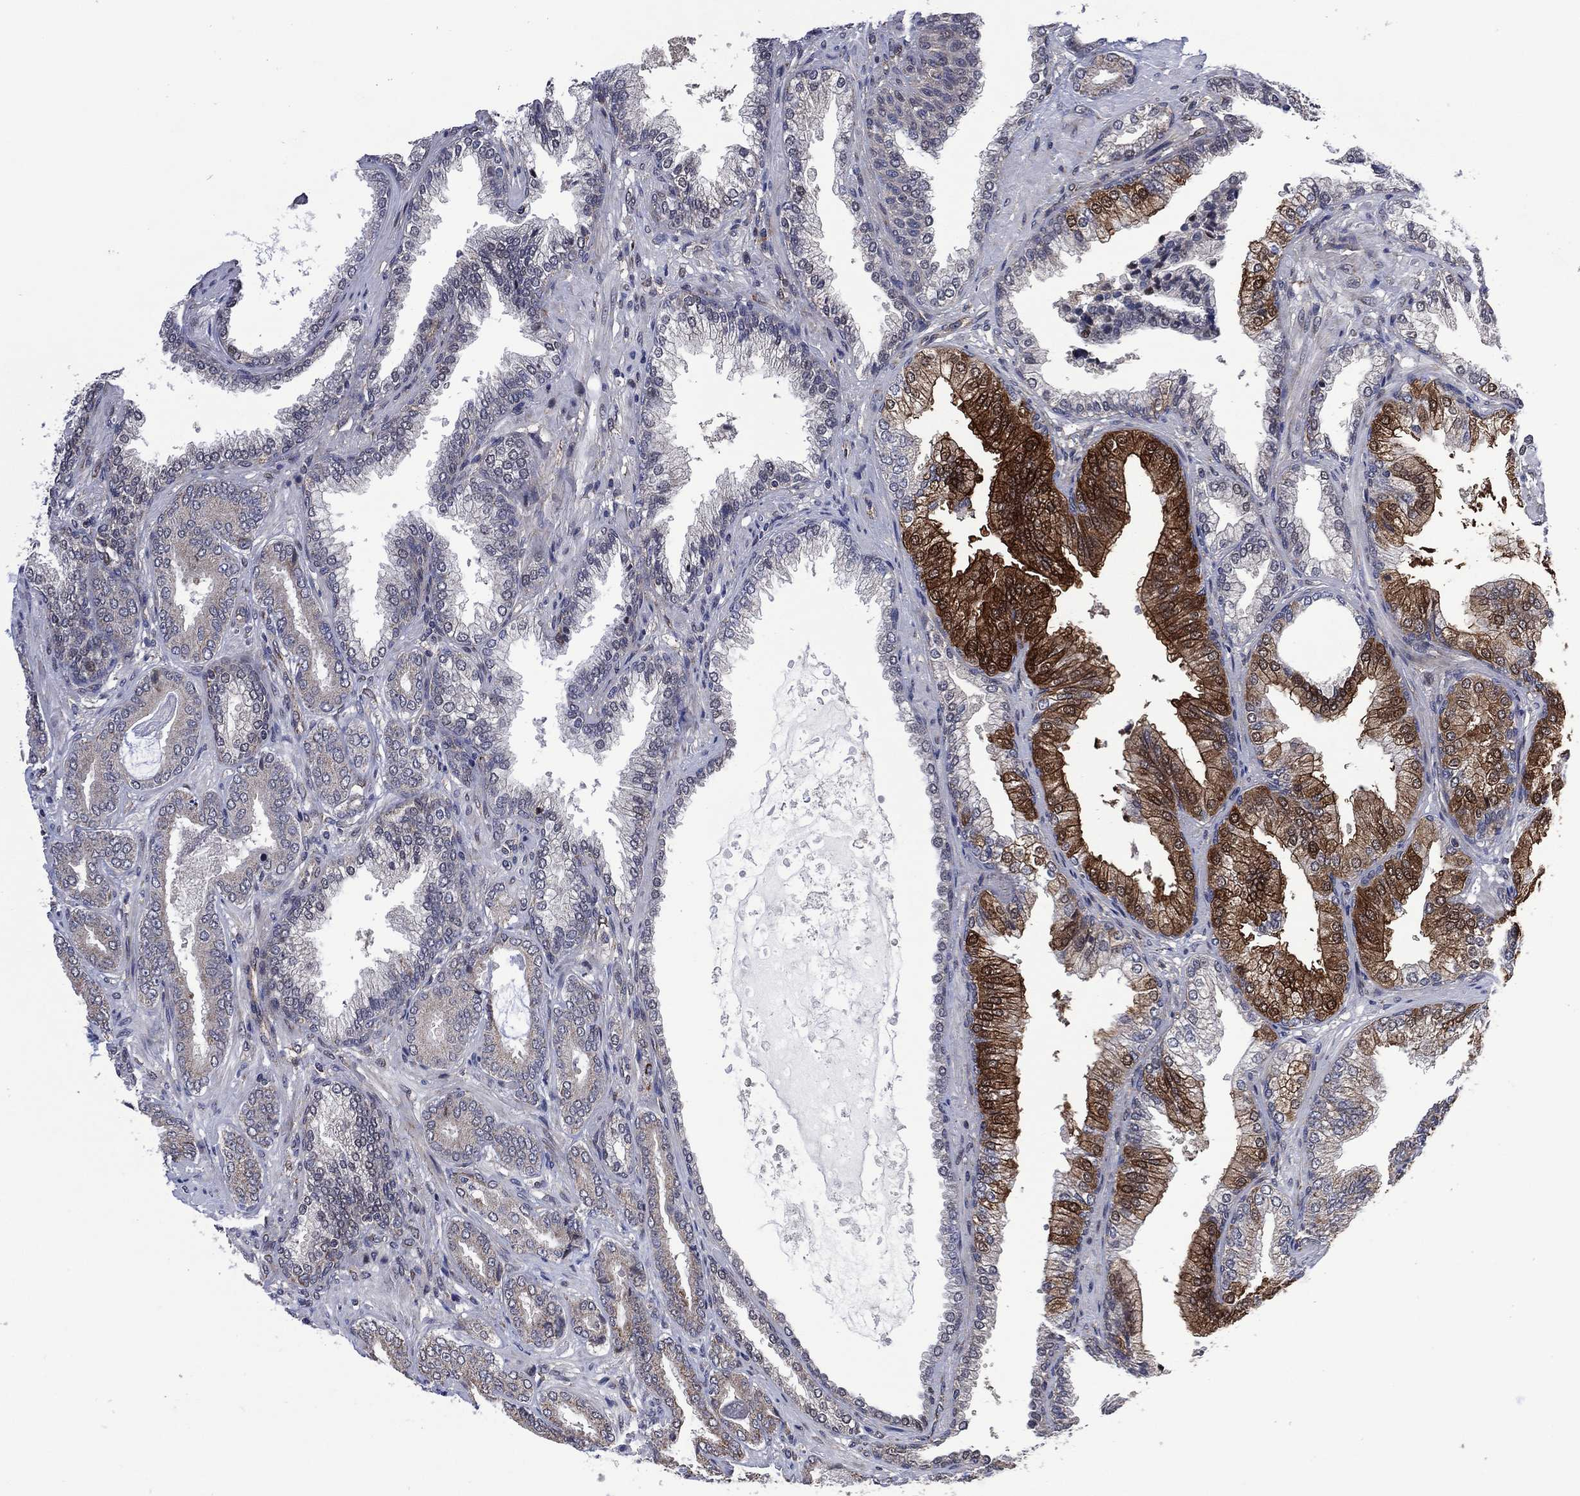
{"staining": {"intensity": "strong", "quantity": "<25%", "location": "cytoplasmic/membranous"}, "tissue": "prostate cancer", "cell_type": "Tumor cells", "image_type": "cancer", "snomed": [{"axis": "morphology", "description": "Adenocarcinoma, Low grade"}, {"axis": "topography", "description": "Prostate"}], "caption": "Prostate cancer stained for a protein shows strong cytoplasmic/membranous positivity in tumor cells.", "gene": "HTD2", "patient": {"sex": "male", "age": 68}}